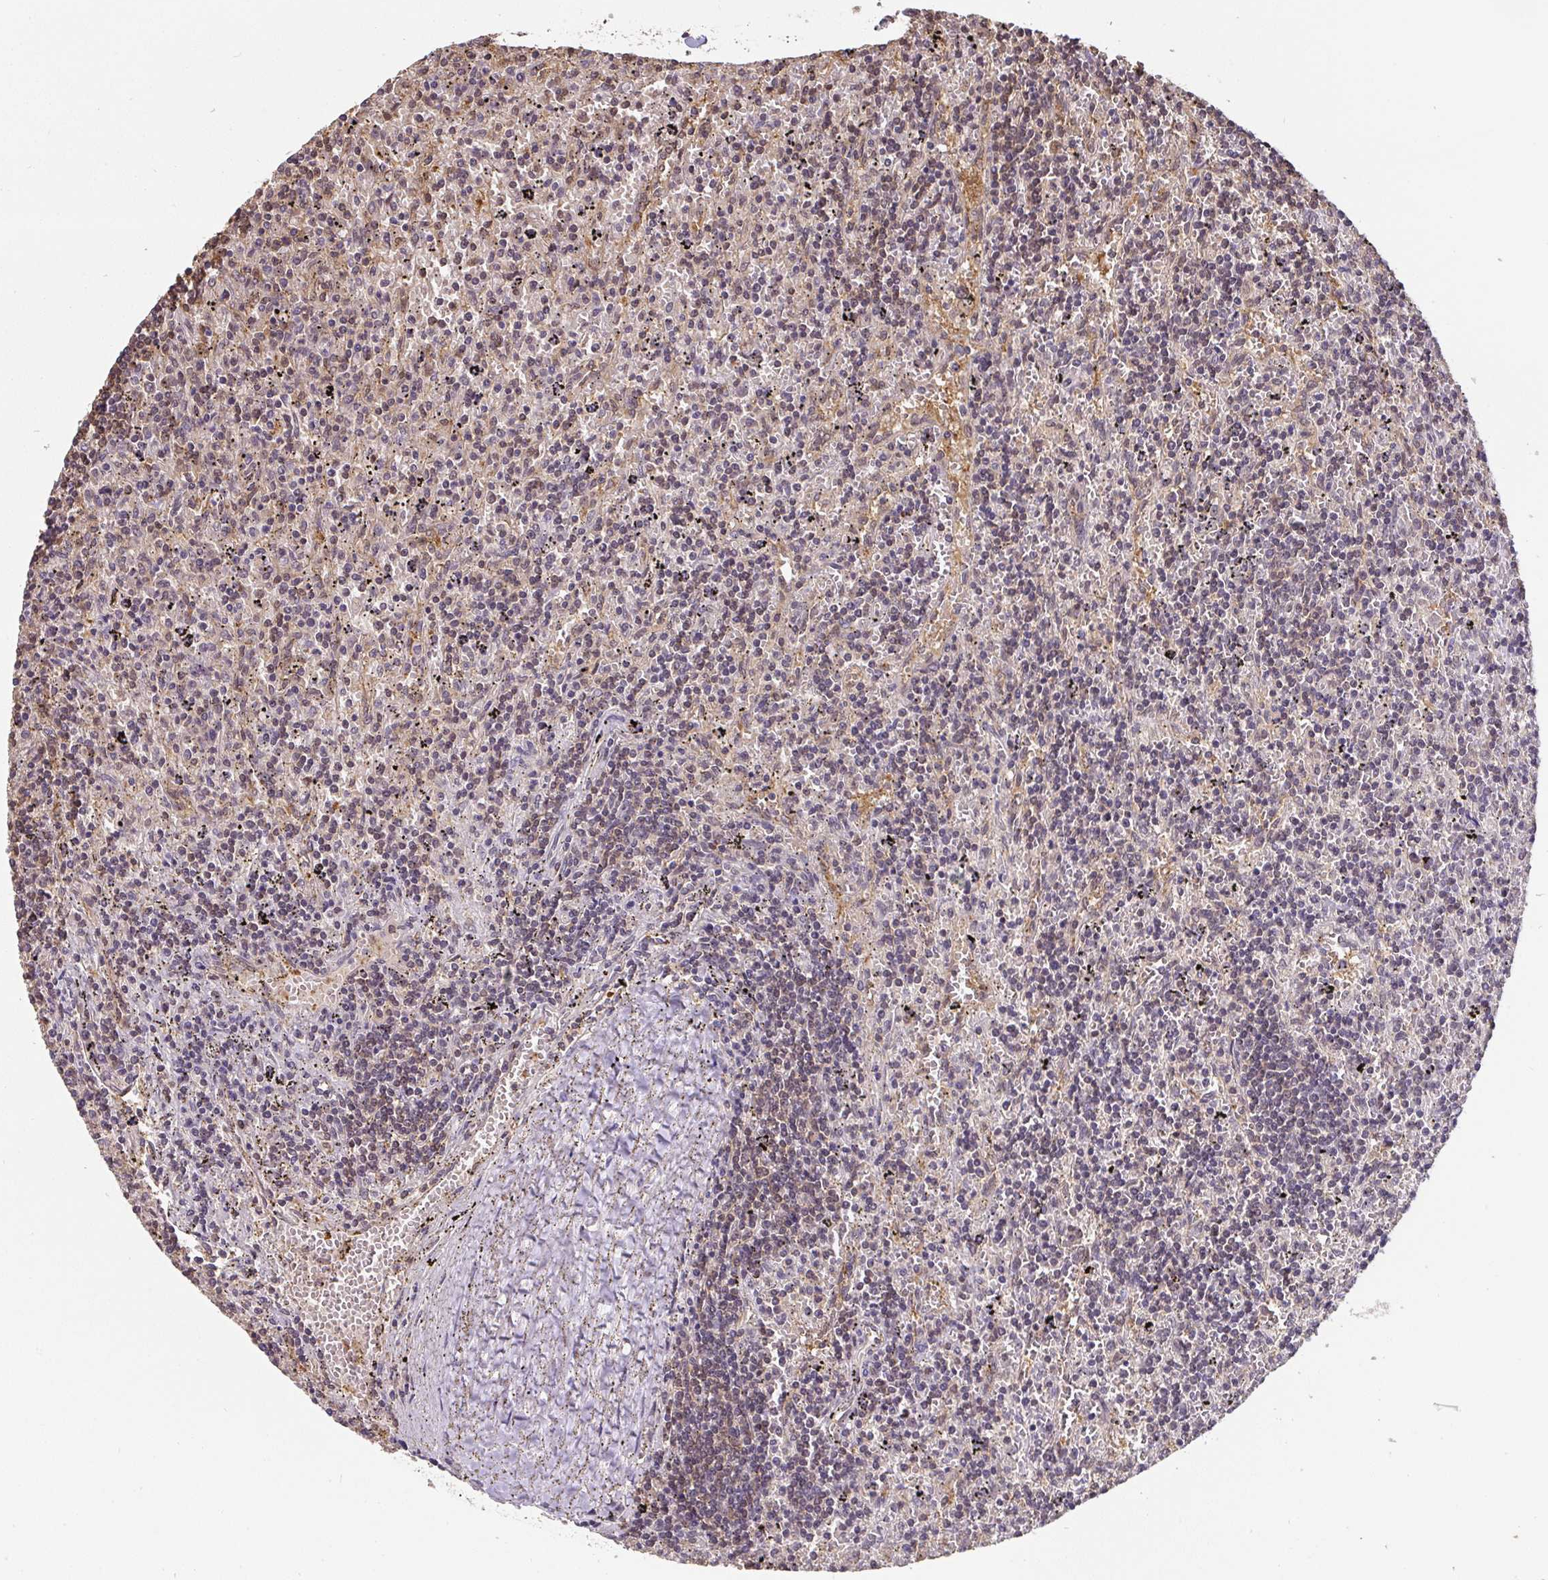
{"staining": {"intensity": "weak", "quantity": "25%-75%", "location": "nuclear"}, "tissue": "lymphoma", "cell_type": "Tumor cells", "image_type": "cancer", "snomed": [{"axis": "morphology", "description": "Malignant lymphoma, non-Hodgkin's type, Low grade"}, {"axis": "topography", "description": "Spleen"}], "caption": "A histopathology image of human low-grade malignant lymphoma, non-Hodgkin's type stained for a protein reveals weak nuclear brown staining in tumor cells.", "gene": "ST13", "patient": {"sex": "male", "age": 76}}